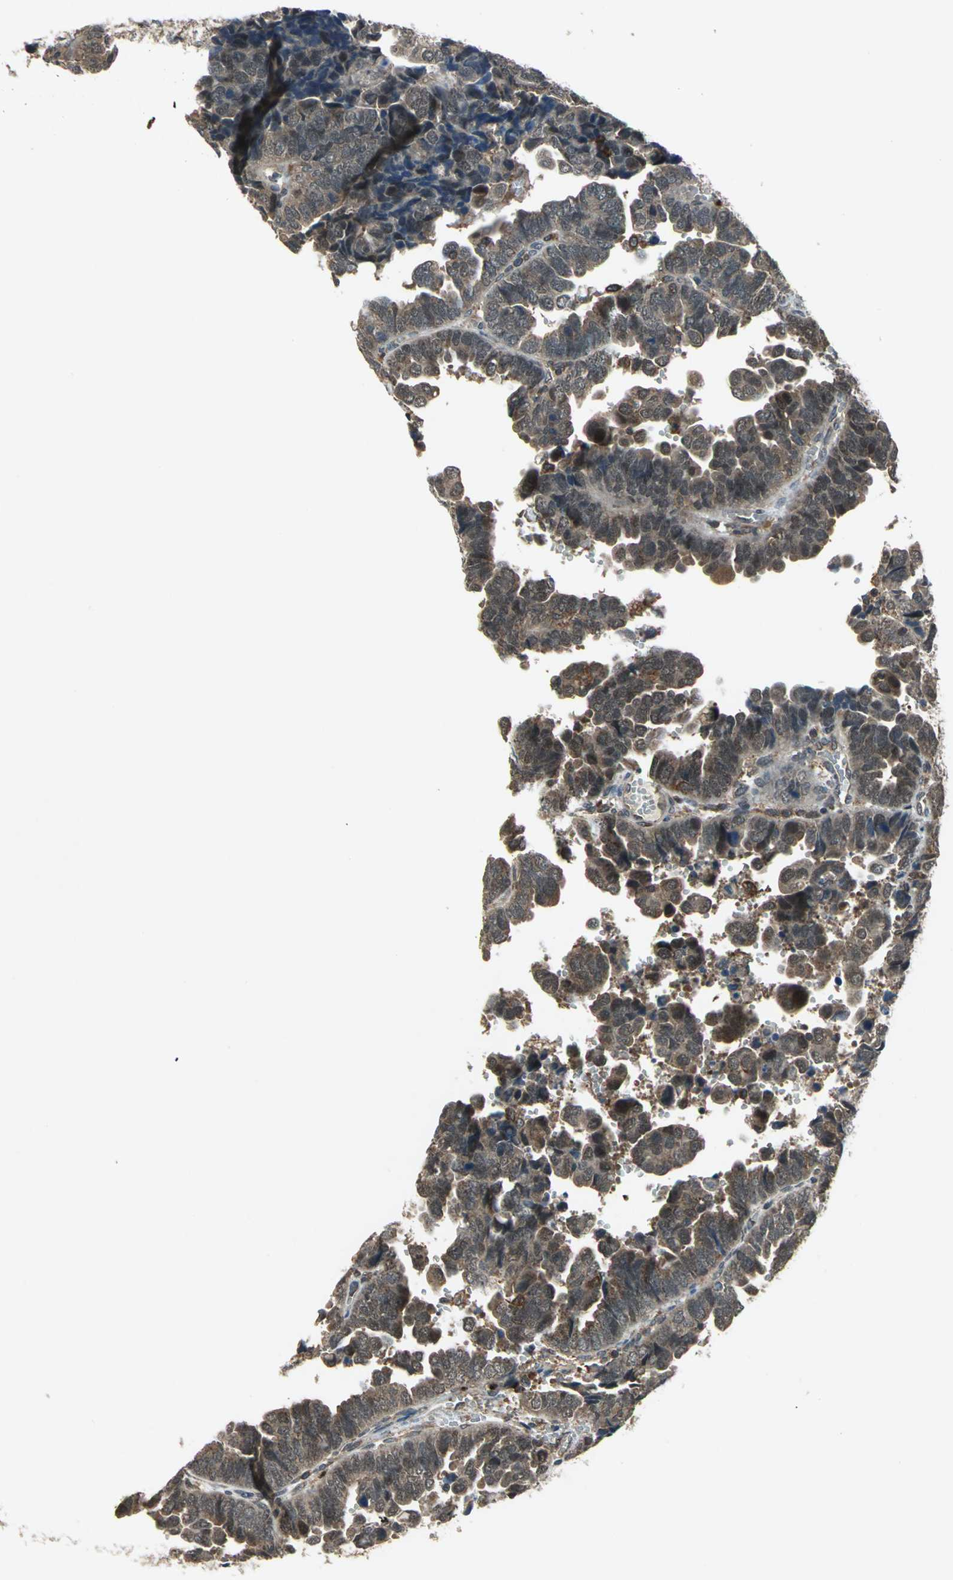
{"staining": {"intensity": "moderate", "quantity": ">75%", "location": "cytoplasmic/membranous"}, "tissue": "endometrial cancer", "cell_type": "Tumor cells", "image_type": "cancer", "snomed": [{"axis": "morphology", "description": "Adenocarcinoma, NOS"}, {"axis": "topography", "description": "Endometrium"}], "caption": "The micrograph displays a brown stain indicating the presence of a protein in the cytoplasmic/membranous of tumor cells in endometrial cancer (adenocarcinoma). Using DAB (3,3'-diaminobenzidine) (brown) and hematoxylin (blue) stains, captured at high magnification using brightfield microscopy.", "gene": "NFKBIE", "patient": {"sex": "female", "age": 75}}